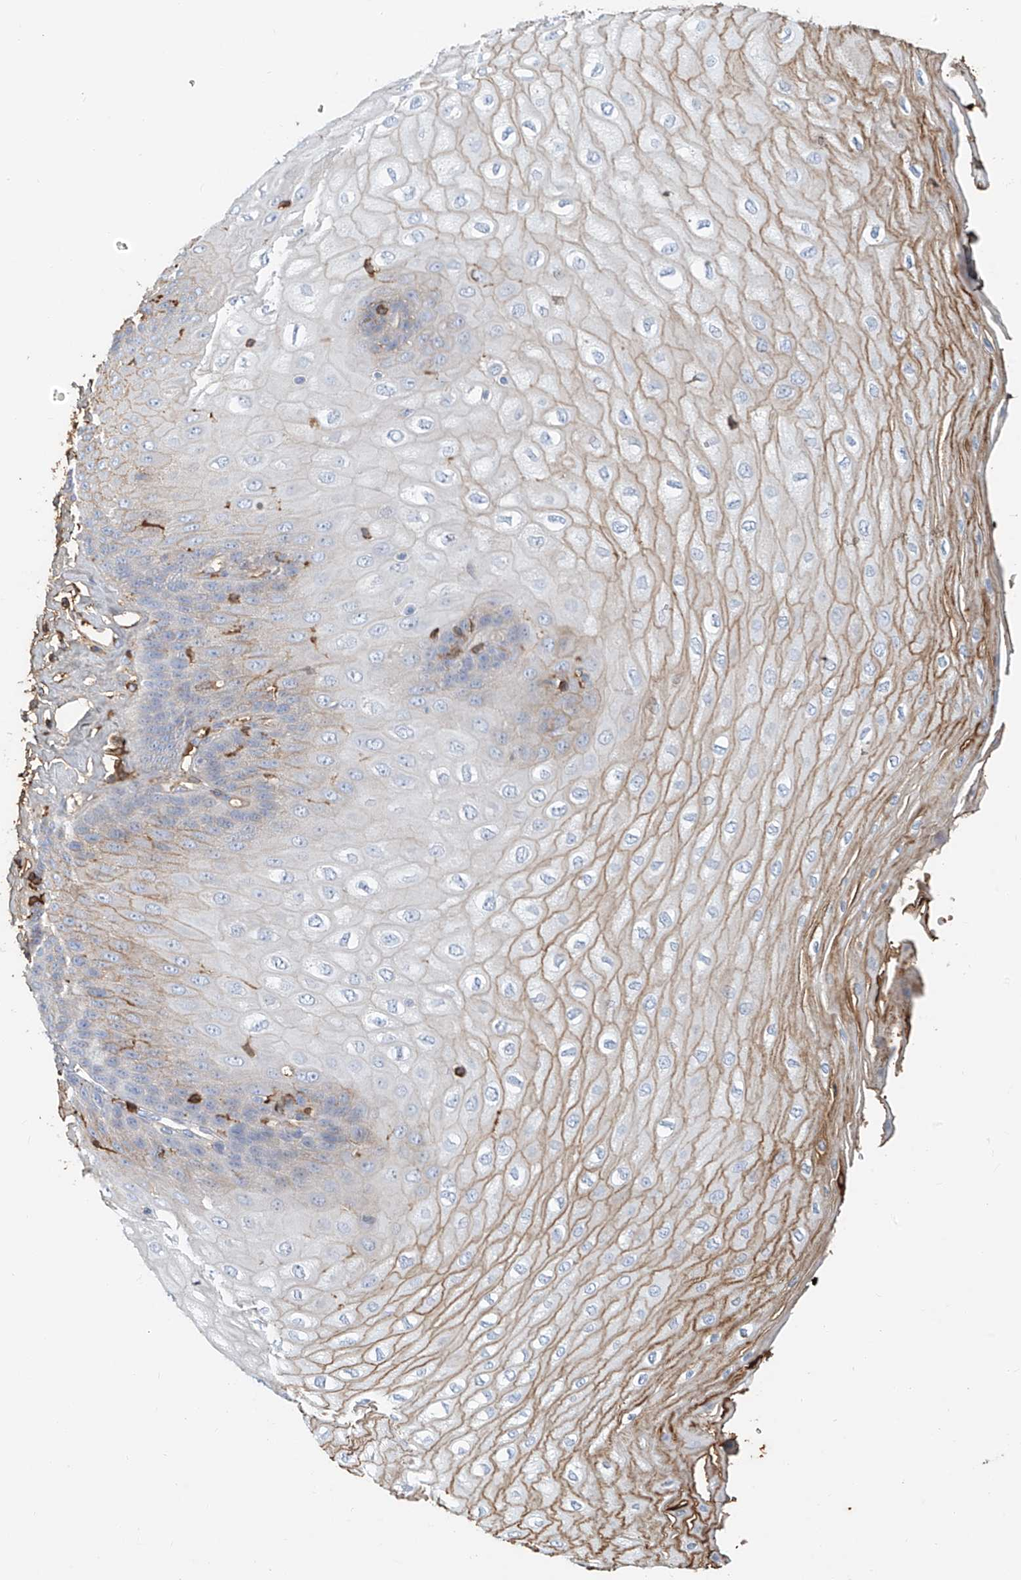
{"staining": {"intensity": "moderate", "quantity": "<25%", "location": "cytoplasmic/membranous"}, "tissue": "esophagus", "cell_type": "Squamous epithelial cells", "image_type": "normal", "snomed": [{"axis": "morphology", "description": "Normal tissue, NOS"}, {"axis": "topography", "description": "Esophagus"}], "caption": "Unremarkable esophagus exhibits moderate cytoplasmic/membranous expression in about <25% of squamous epithelial cells, visualized by immunohistochemistry. Using DAB (3,3'-diaminobenzidine) (brown) and hematoxylin (blue) stains, captured at high magnification using brightfield microscopy.", "gene": "ZFP30", "patient": {"sex": "male", "age": 60}}